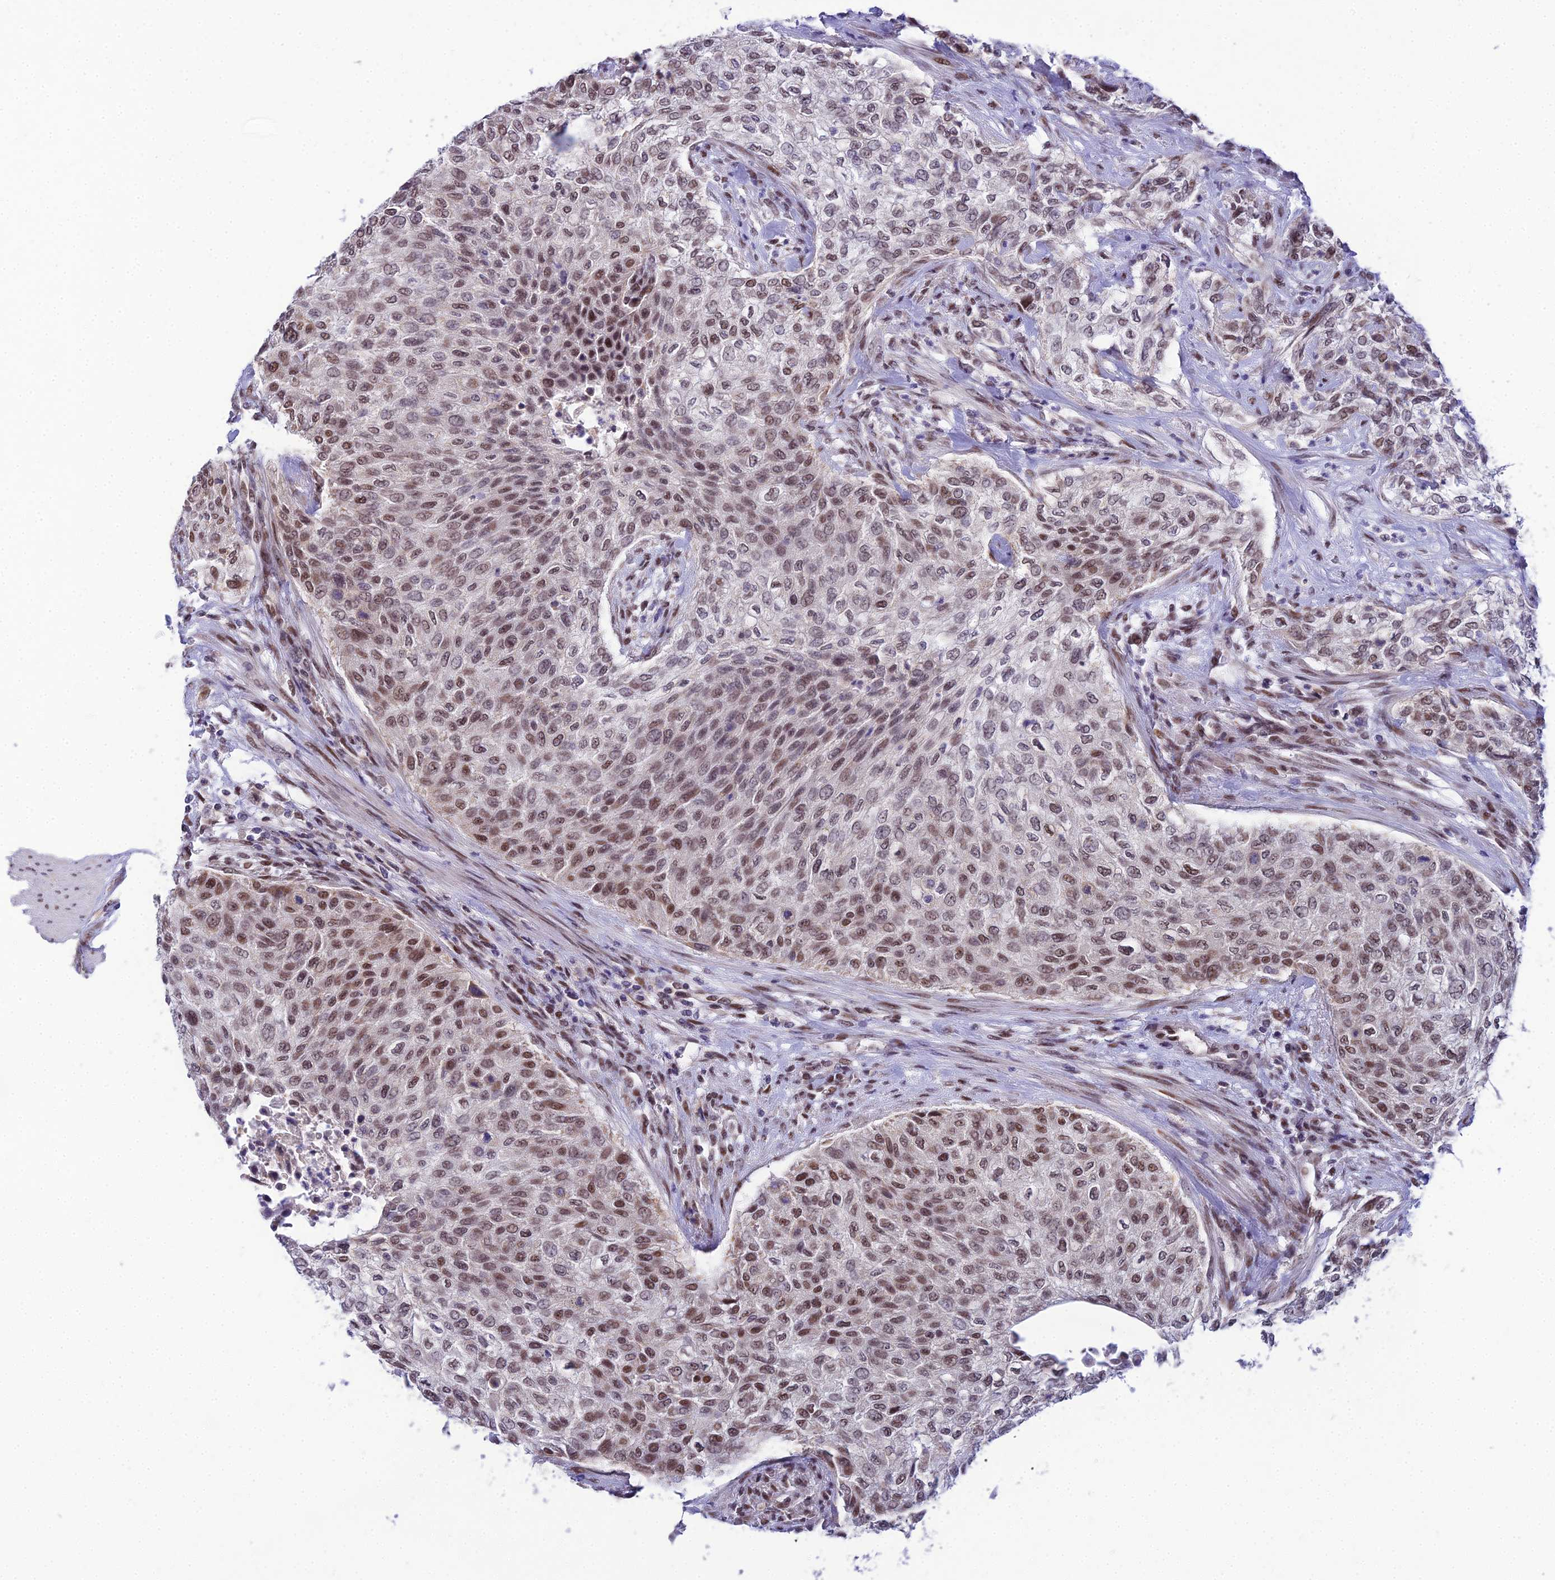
{"staining": {"intensity": "moderate", "quantity": ">75%", "location": "nuclear"}, "tissue": "urothelial cancer", "cell_type": "Tumor cells", "image_type": "cancer", "snomed": [{"axis": "morphology", "description": "Normal tissue, NOS"}, {"axis": "morphology", "description": "Urothelial carcinoma, NOS"}, {"axis": "topography", "description": "Urinary bladder"}, {"axis": "topography", "description": "Peripheral nerve tissue"}], "caption": "This is a micrograph of immunohistochemistry (IHC) staining of urothelial cancer, which shows moderate staining in the nuclear of tumor cells.", "gene": "C2orf49", "patient": {"sex": "male", "age": 35}}